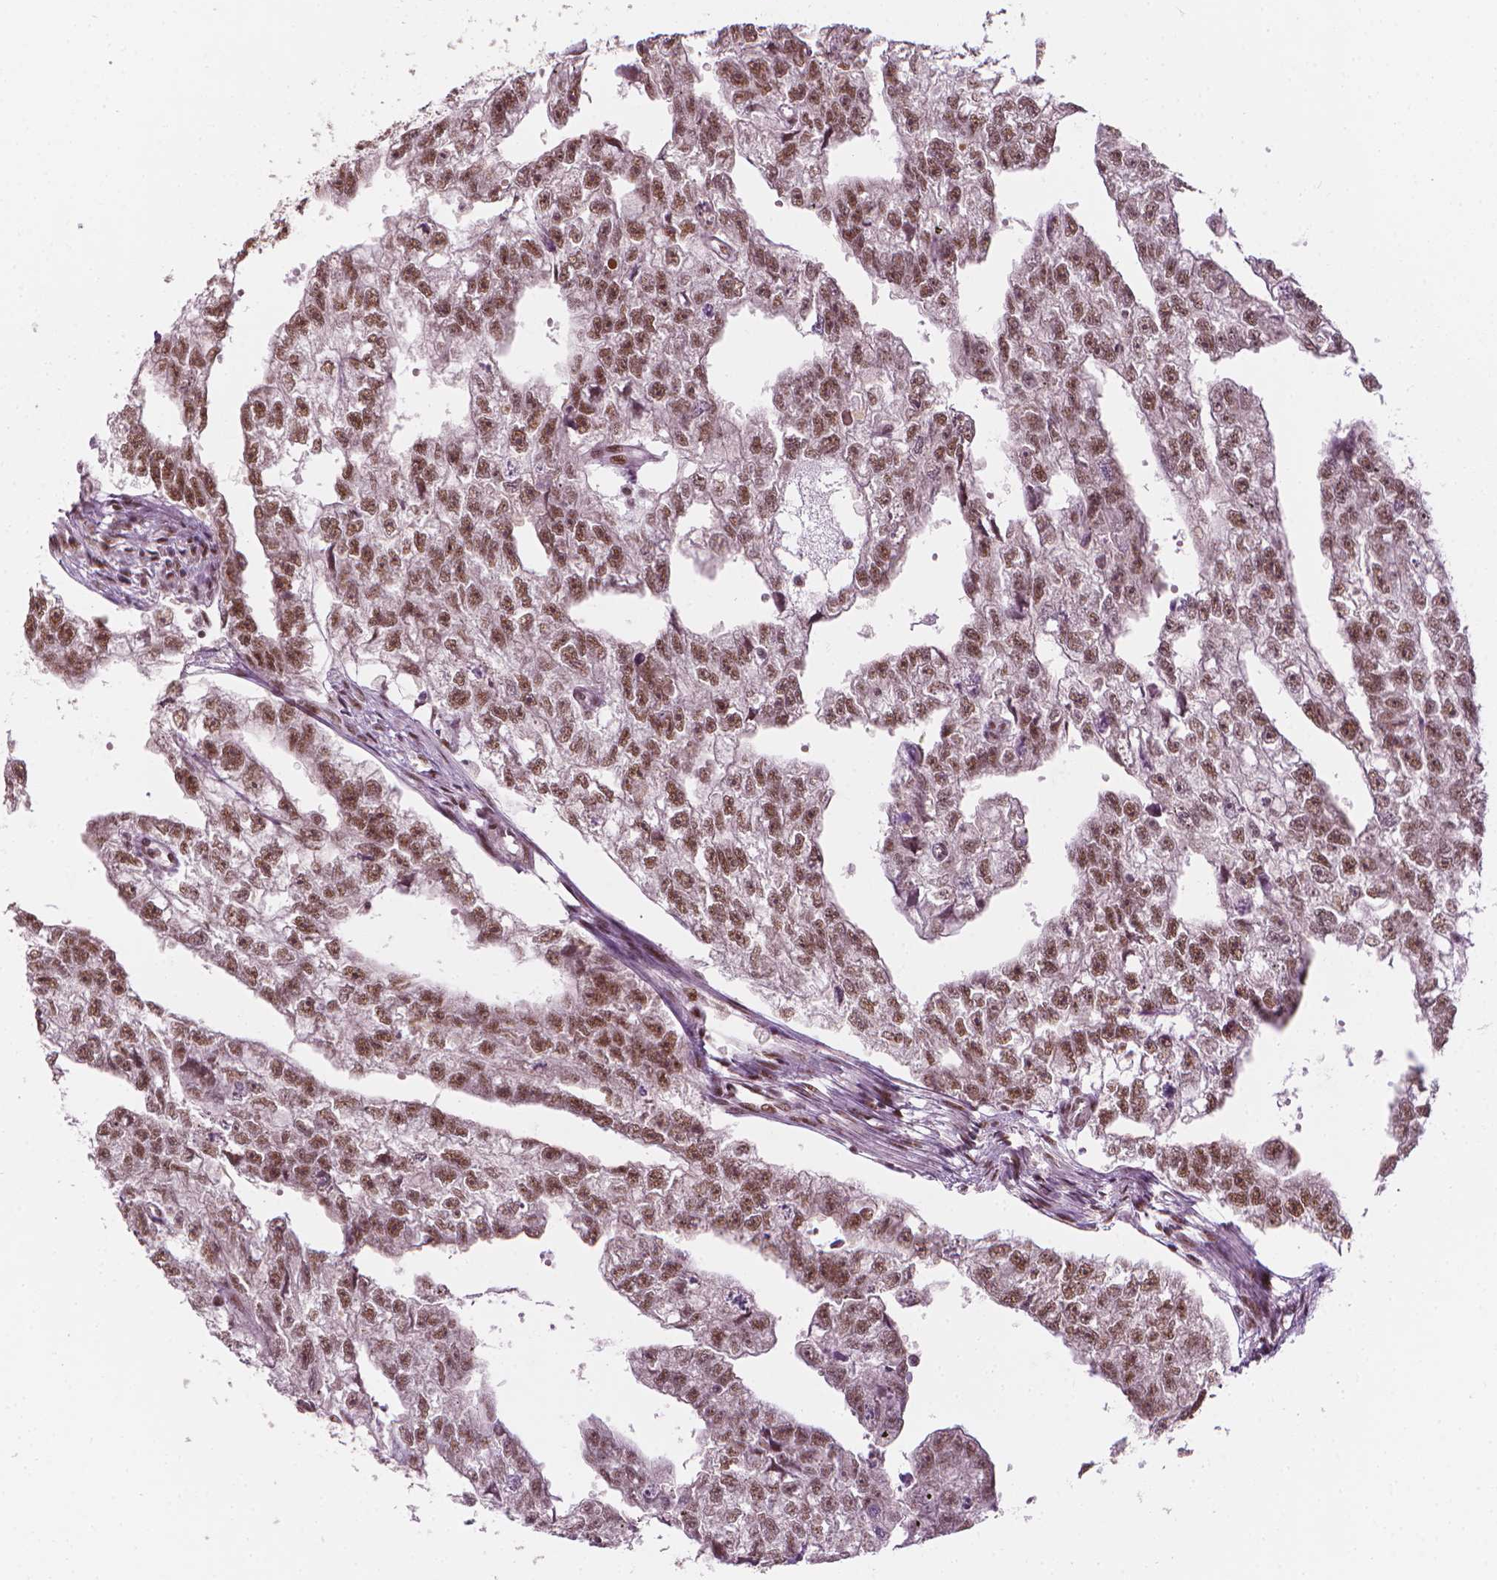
{"staining": {"intensity": "moderate", "quantity": ">75%", "location": "nuclear"}, "tissue": "testis cancer", "cell_type": "Tumor cells", "image_type": "cancer", "snomed": [{"axis": "morphology", "description": "Carcinoma, Embryonal, NOS"}, {"axis": "morphology", "description": "Teratoma, malignant, NOS"}, {"axis": "topography", "description": "Testis"}], "caption": "This image displays immunohistochemistry (IHC) staining of human testis embryonal carcinoma, with medium moderate nuclear staining in approximately >75% of tumor cells.", "gene": "ELF2", "patient": {"sex": "male", "age": 44}}